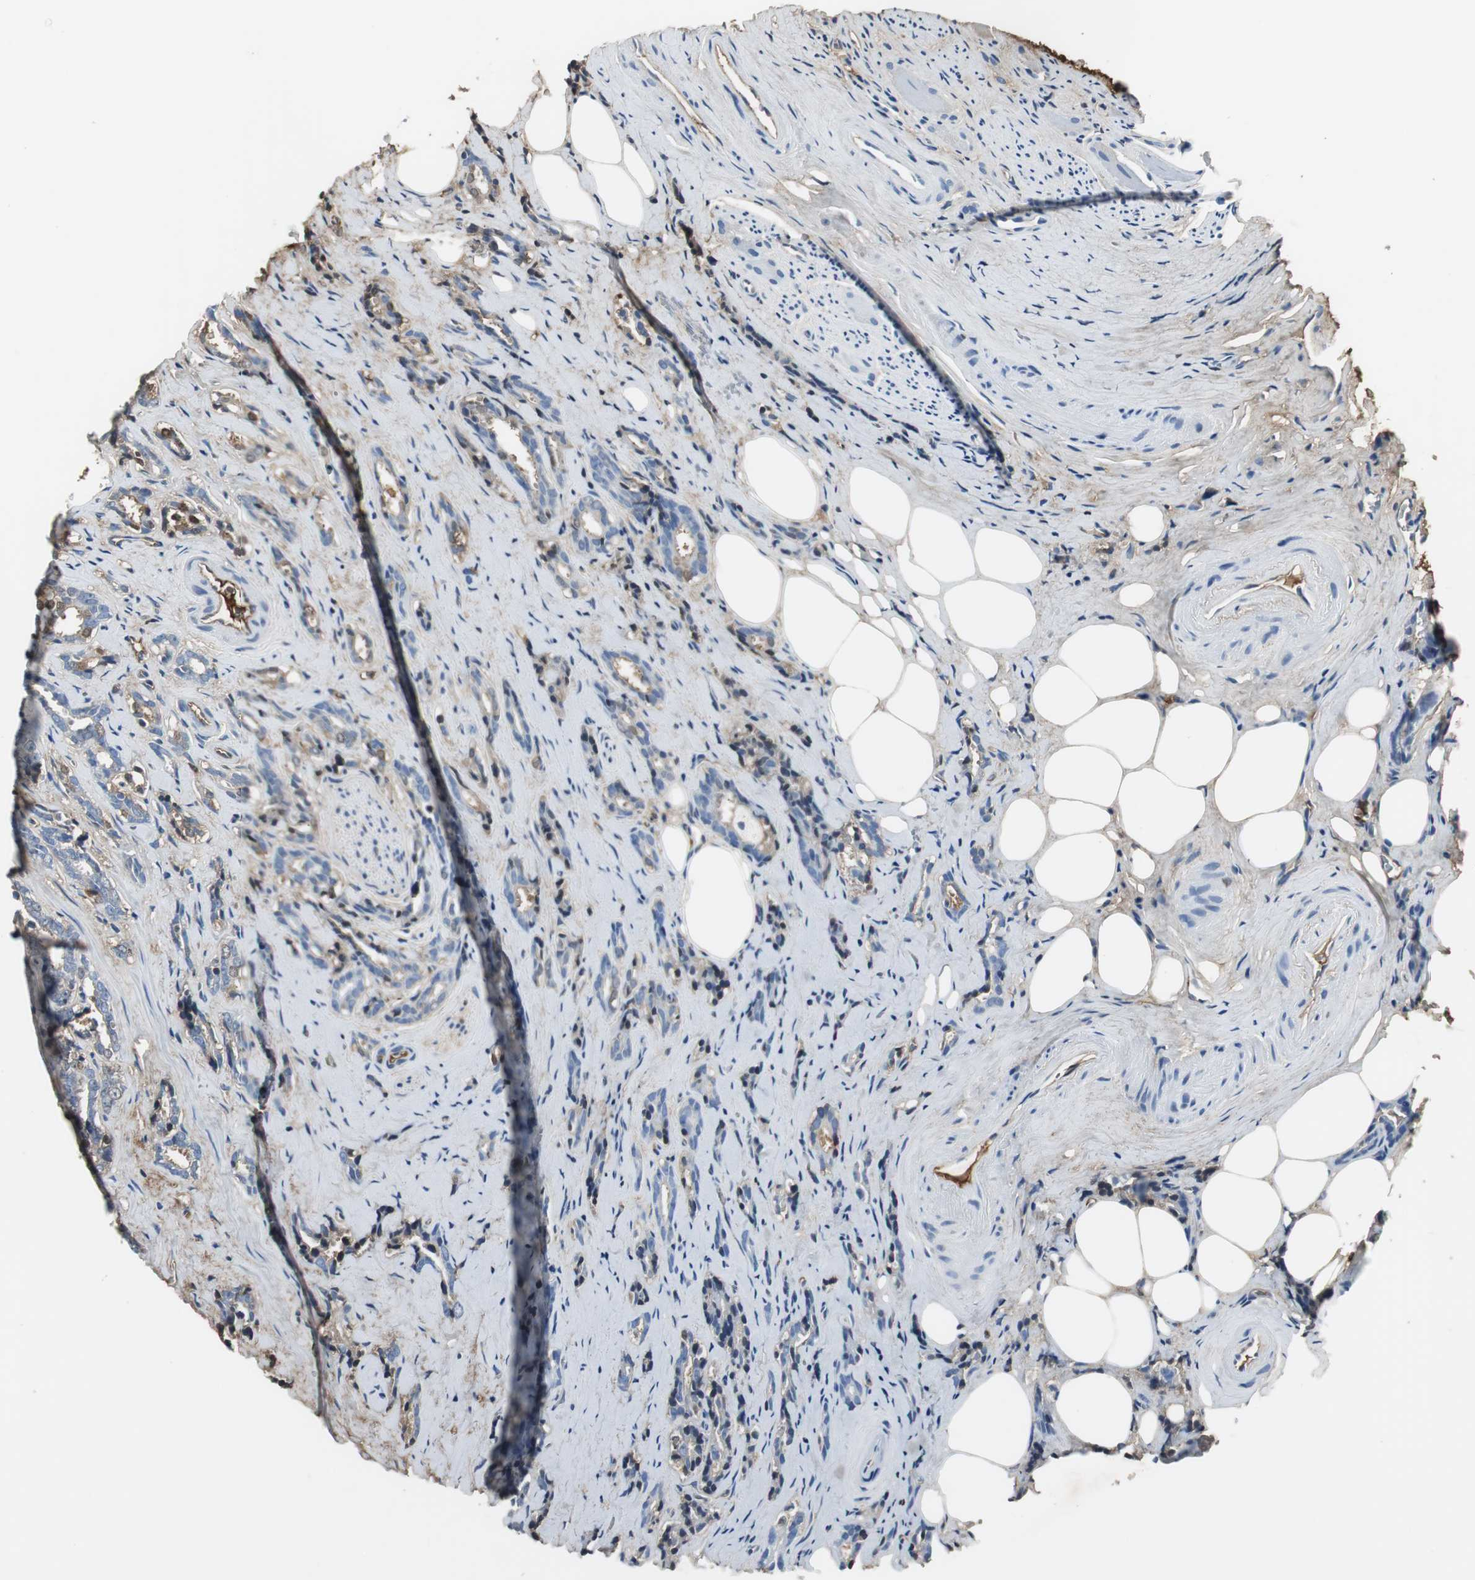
{"staining": {"intensity": "weak", "quantity": "25%-75%", "location": "cytoplasmic/membranous"}, "tissue": "prostate cancer", "cell_type": "Tumor cells", "image_type": "cancer", "snomed": [{"axis": "morphology", "description": "Adenocarcinoma, High grade"}, {"axis": "topography", "description": "Prostate"}], "caption": "A micrograph showing weak cytoplasmic/membranous expression in approximately 25%-75% of tumor cells in prostate cancer, as visualized by brown immunohistochemical staining.", "gene": "IGHA1", "patient": {"sex": "male", "age": 67}}